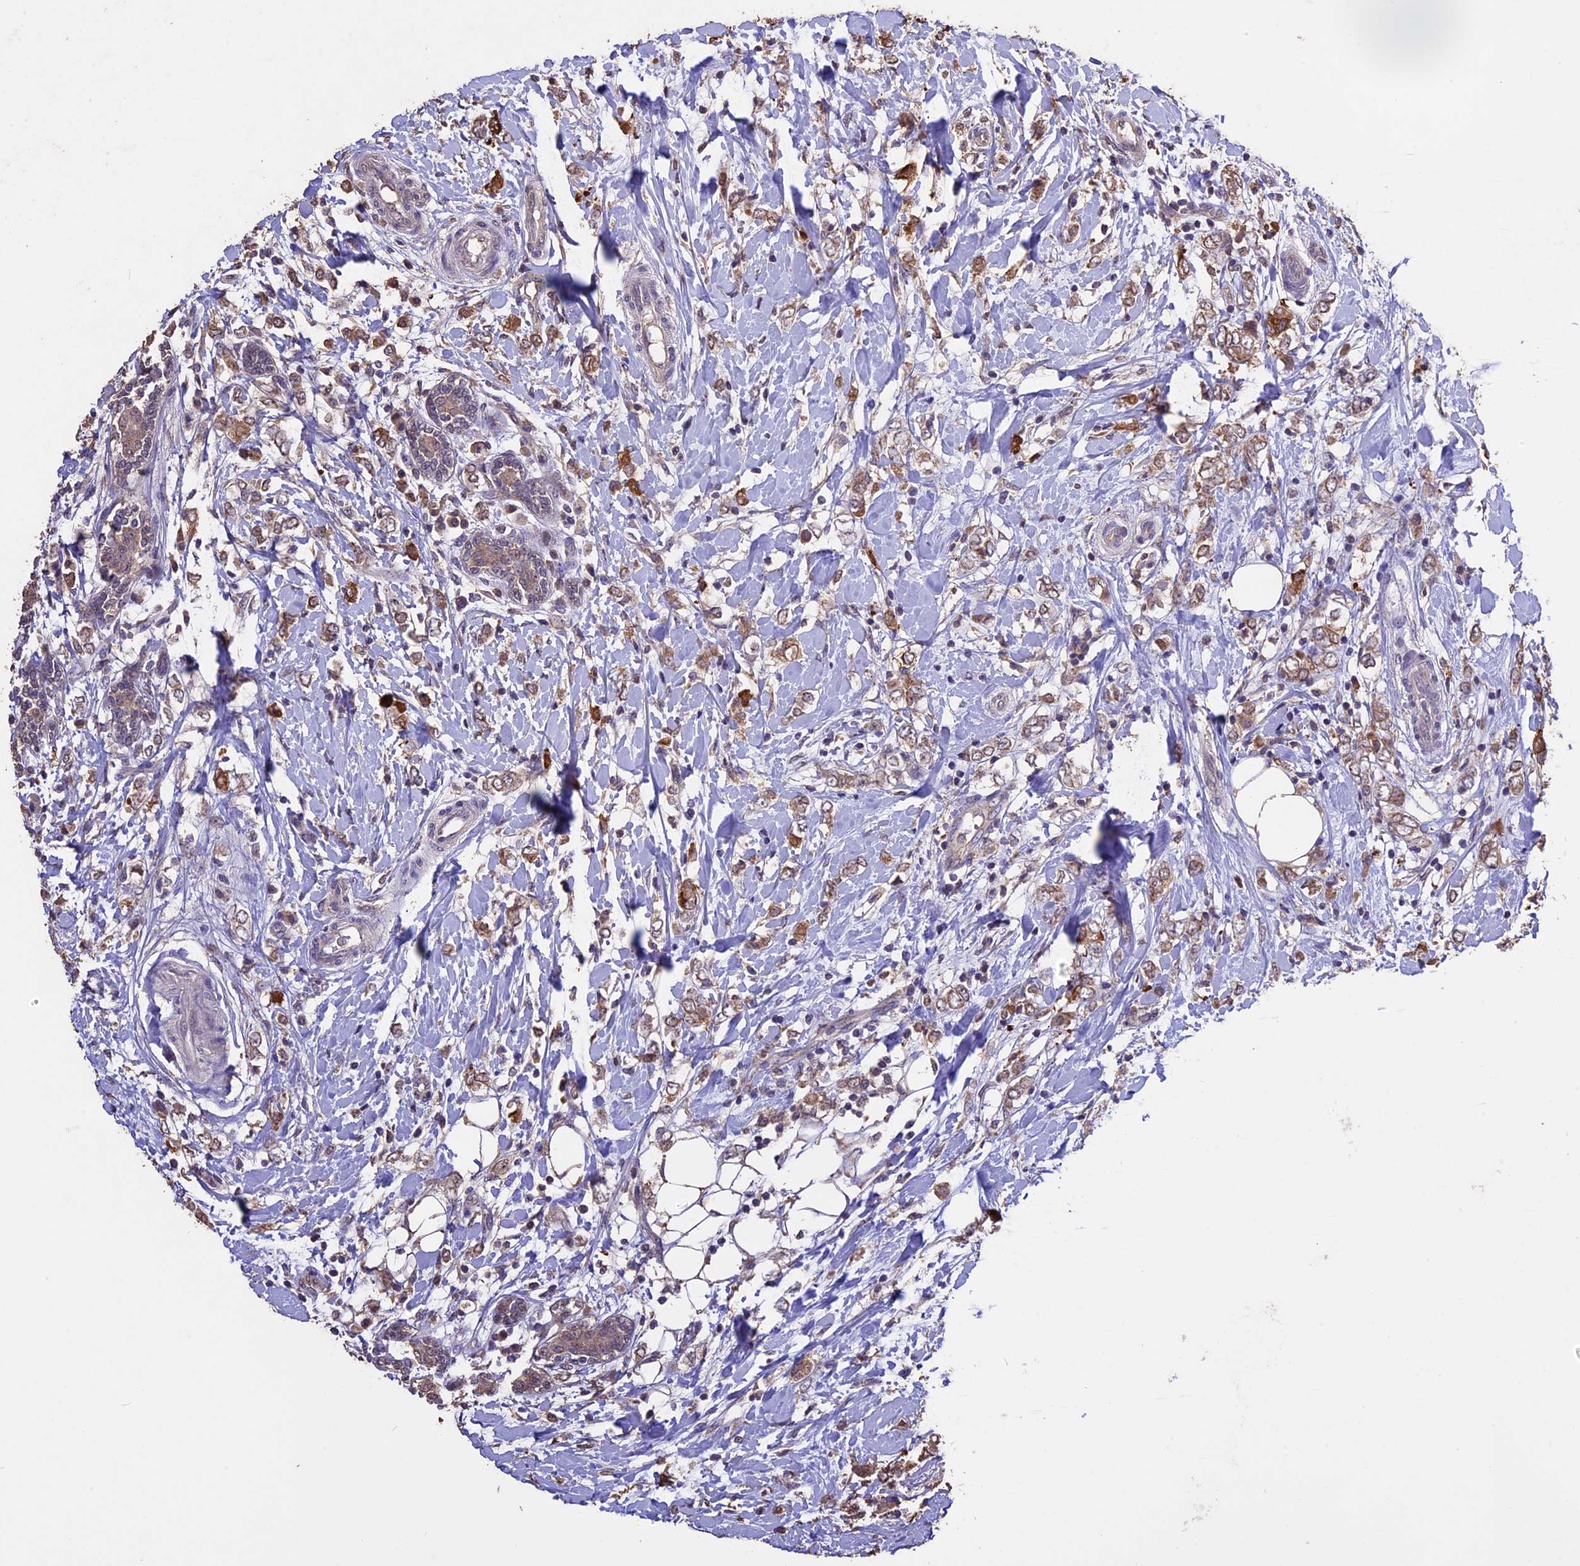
{"staining": {"intensity": "moderate", "quantity": ">75%", "location": "cytoplasmic/membranous"}, "tissue": "breast cancer", "cell_type": "Tumor cells", "image_type": "cancer", "snomed": [{"axis": "morphology", "description": "Normal tissue, NOS"}, {"axis": "morphology", "description": "Lobular carcinoma"}, {"axis": "topography", "description": "Breast"}], "caption": "Breast cancer stained with IHC displays moderate cytoplasmic/membranous staining in approximately >75% of tumor cells. The protein of interest is stained brown, and the nuclei are stained in blue (DAB IHC with brightfield microscopy, high magnification).", "gene": "DIS3L", "patient": {"sex": "female", "age": 47}}